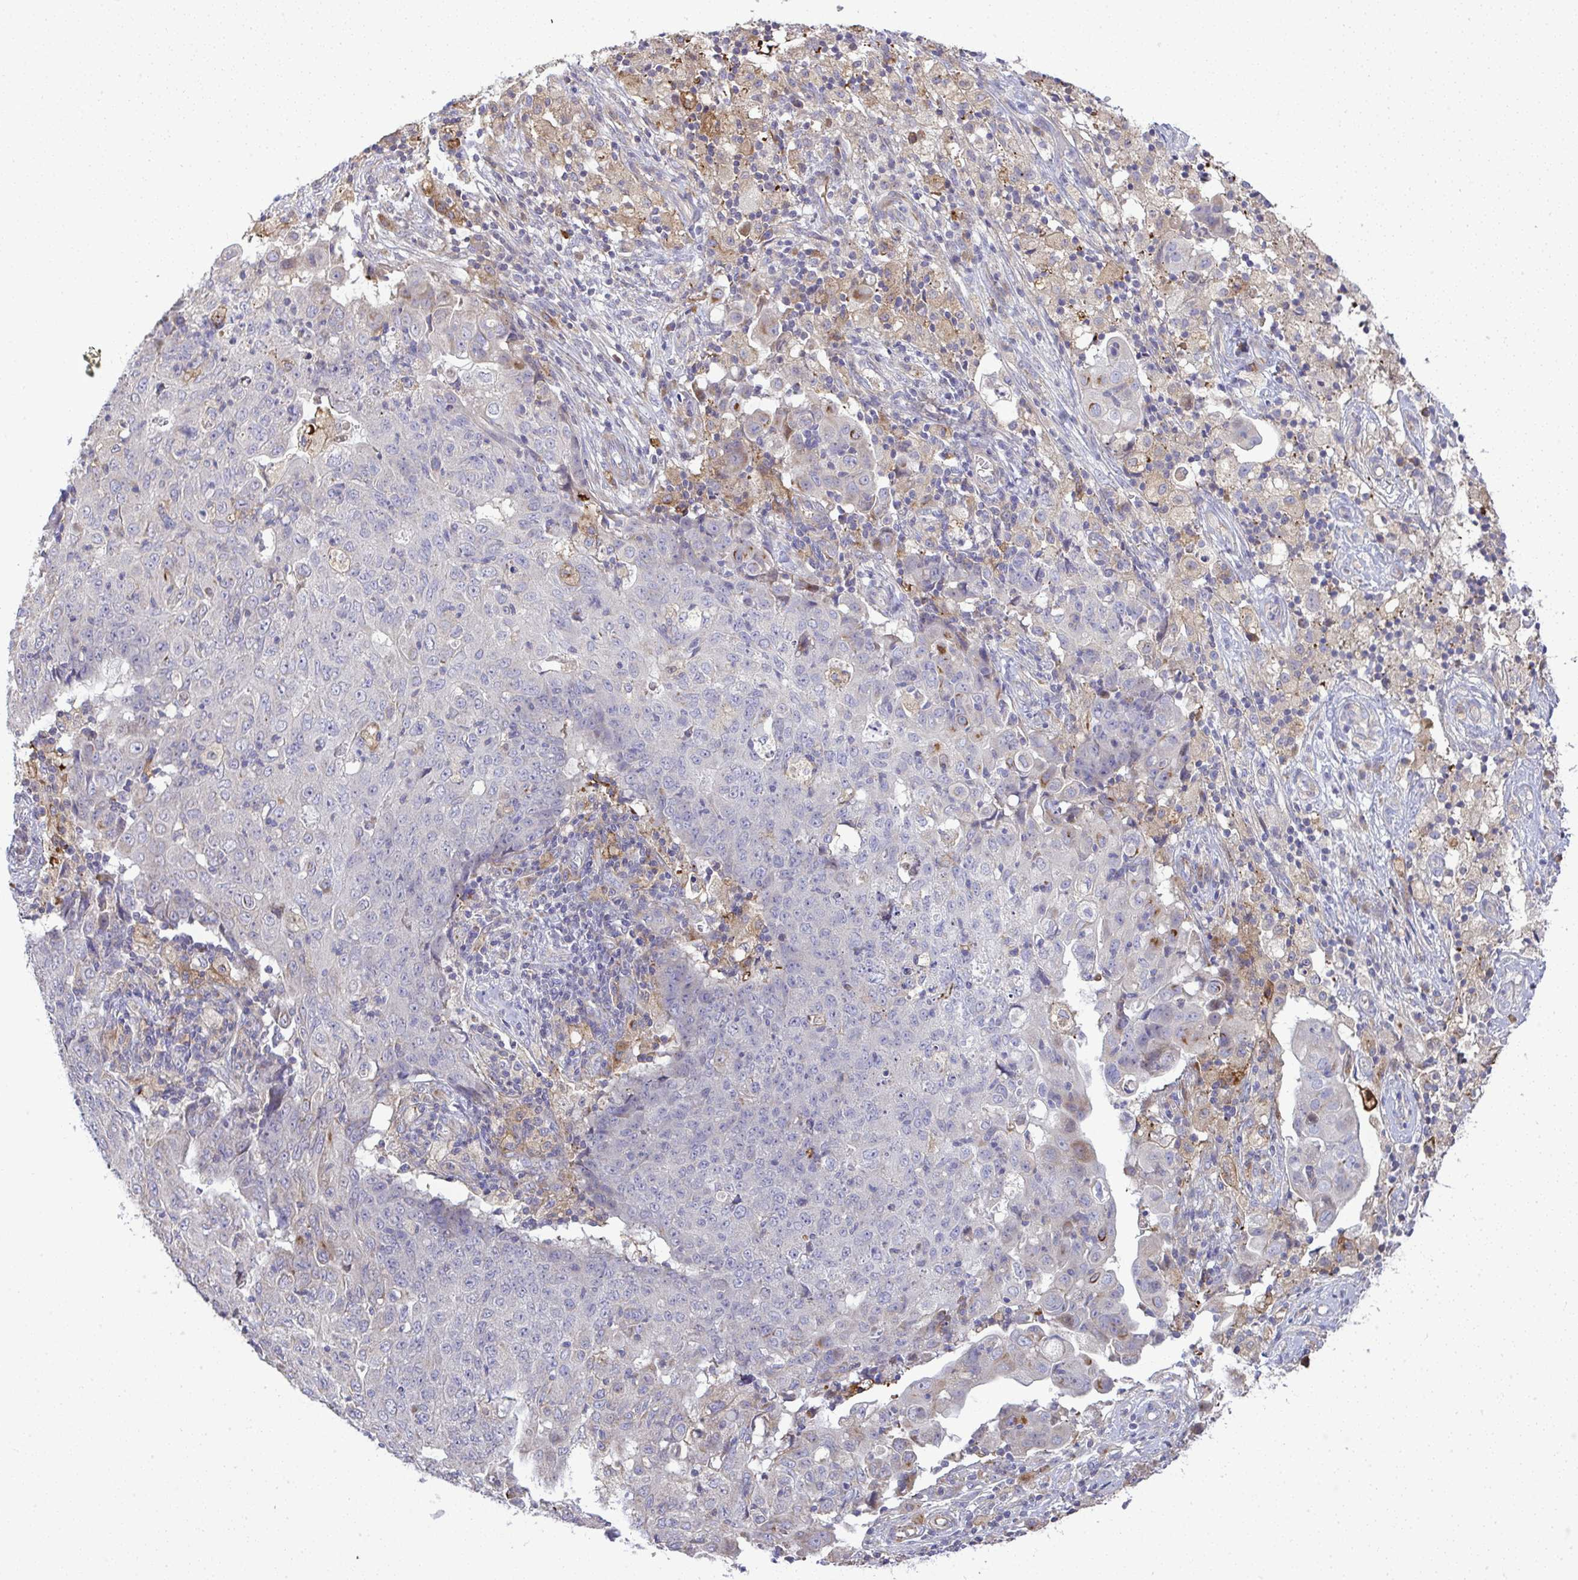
{"staining": {"intensity": "negative", "quantity": "none", "location": "none"}, "tissue": "ovarian cancer", "cell_type": "Tumor cells", "image_type": "cancer", "snomed": [{"axis": "morphology", "description": "Carcinoma, endometroid"}, {"axis": "topography", "description": "Ovary"}], "caption": "Tumor cells show no significant protein expression in ovarian cancer. Brightfield microscopy of immunohistochemistry stained with DAB (3,3'-diaminobenzidine) (brown) and hematoxylin (blue), captured at high magnification.", "gene": "GRID2", "patient": {"sex": "female", "age": 42}}